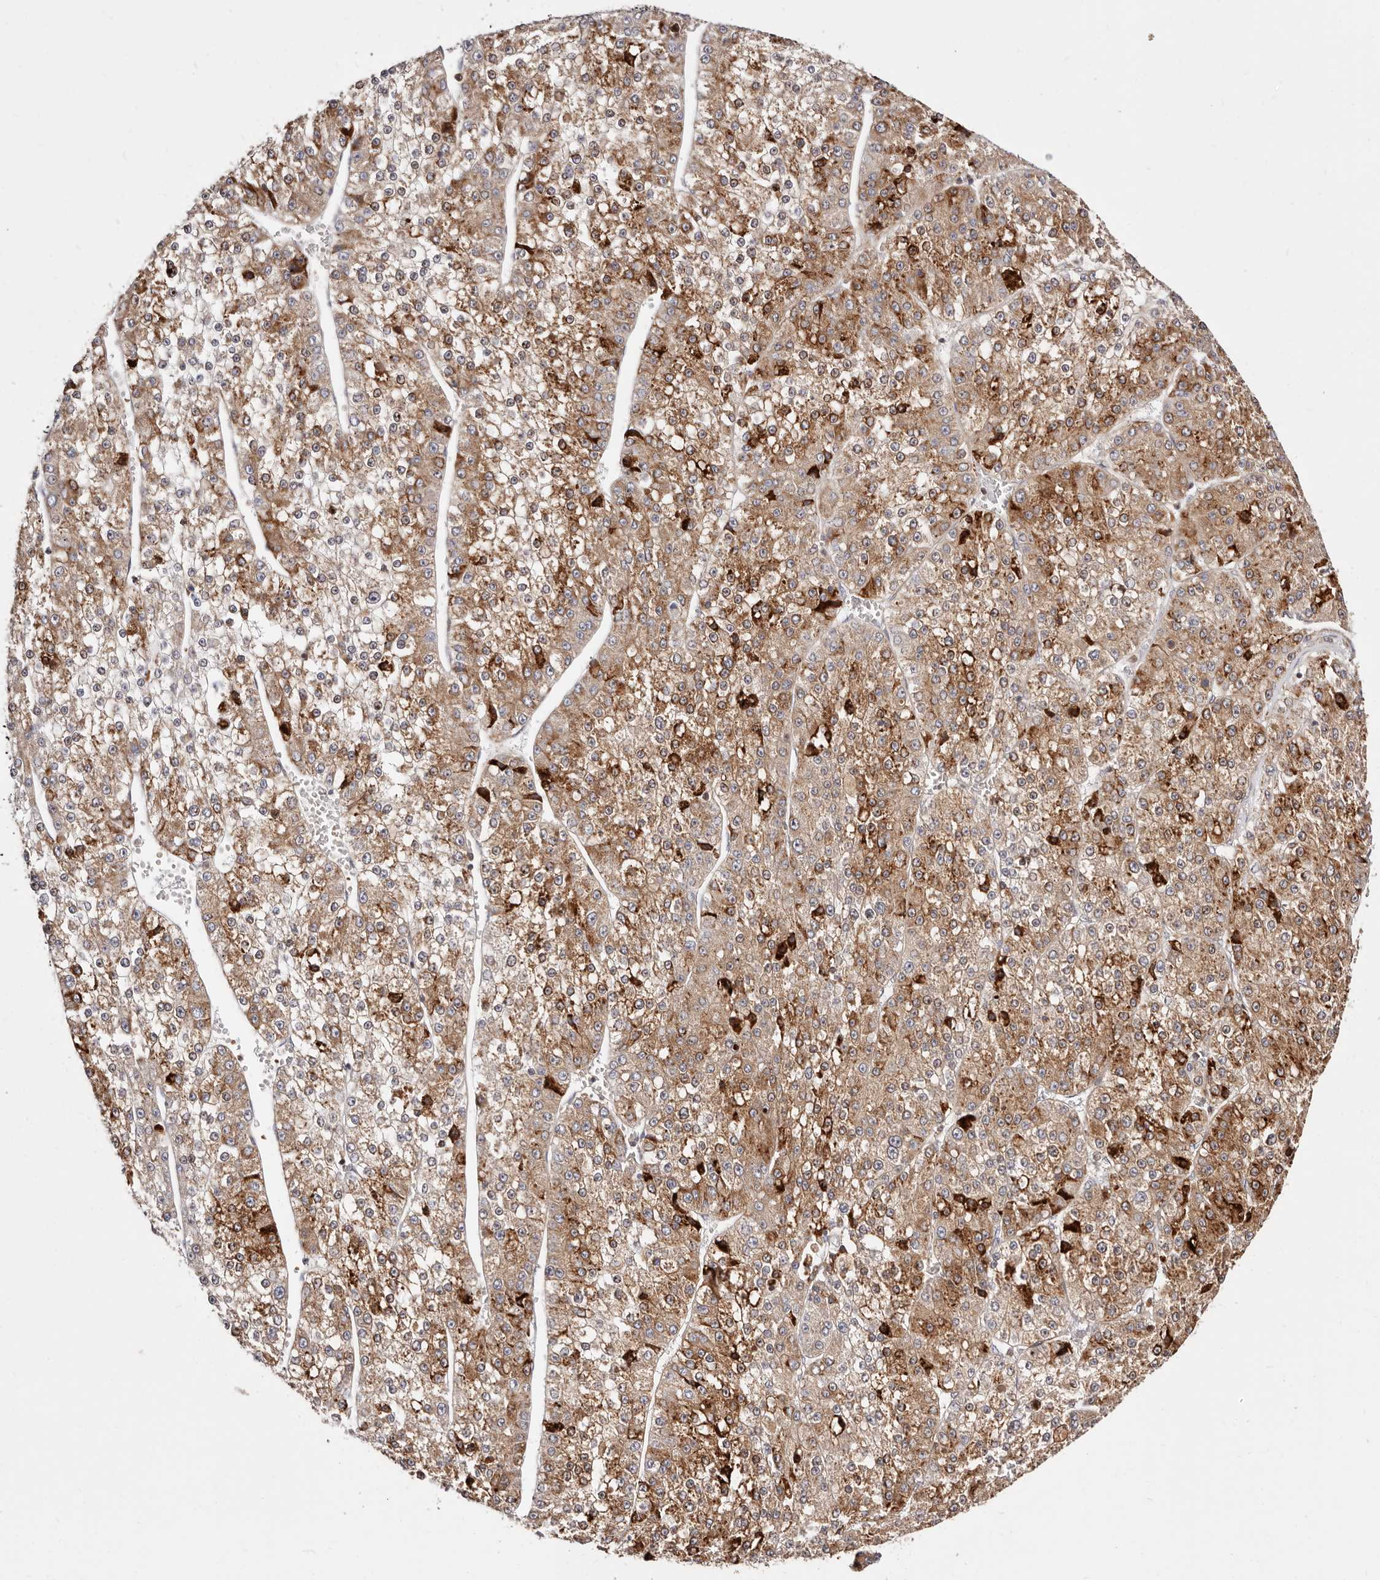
{"staining": {"intensity": "moderate", "quantity": ">75%", "location": "cytoplasmic/membranous"}, "tissue": "liver cancer", "cell_type": "Tumor cells", "image_type": "cancer", "snomed": [{"axis": "morphology", "description": "Carcinoma, Hepatocellular, NOS"}, {"axis": "topography", "description": "Liver"}], "caption": "A medium amount of moderate cytoplasmic/membranous positivity is present in about >75% of tumor cells in liver cancer (hepatocellular carcinoma) tissue.", "gene": "MAPK1", "patient": {"sex": "female", "age": 73}}